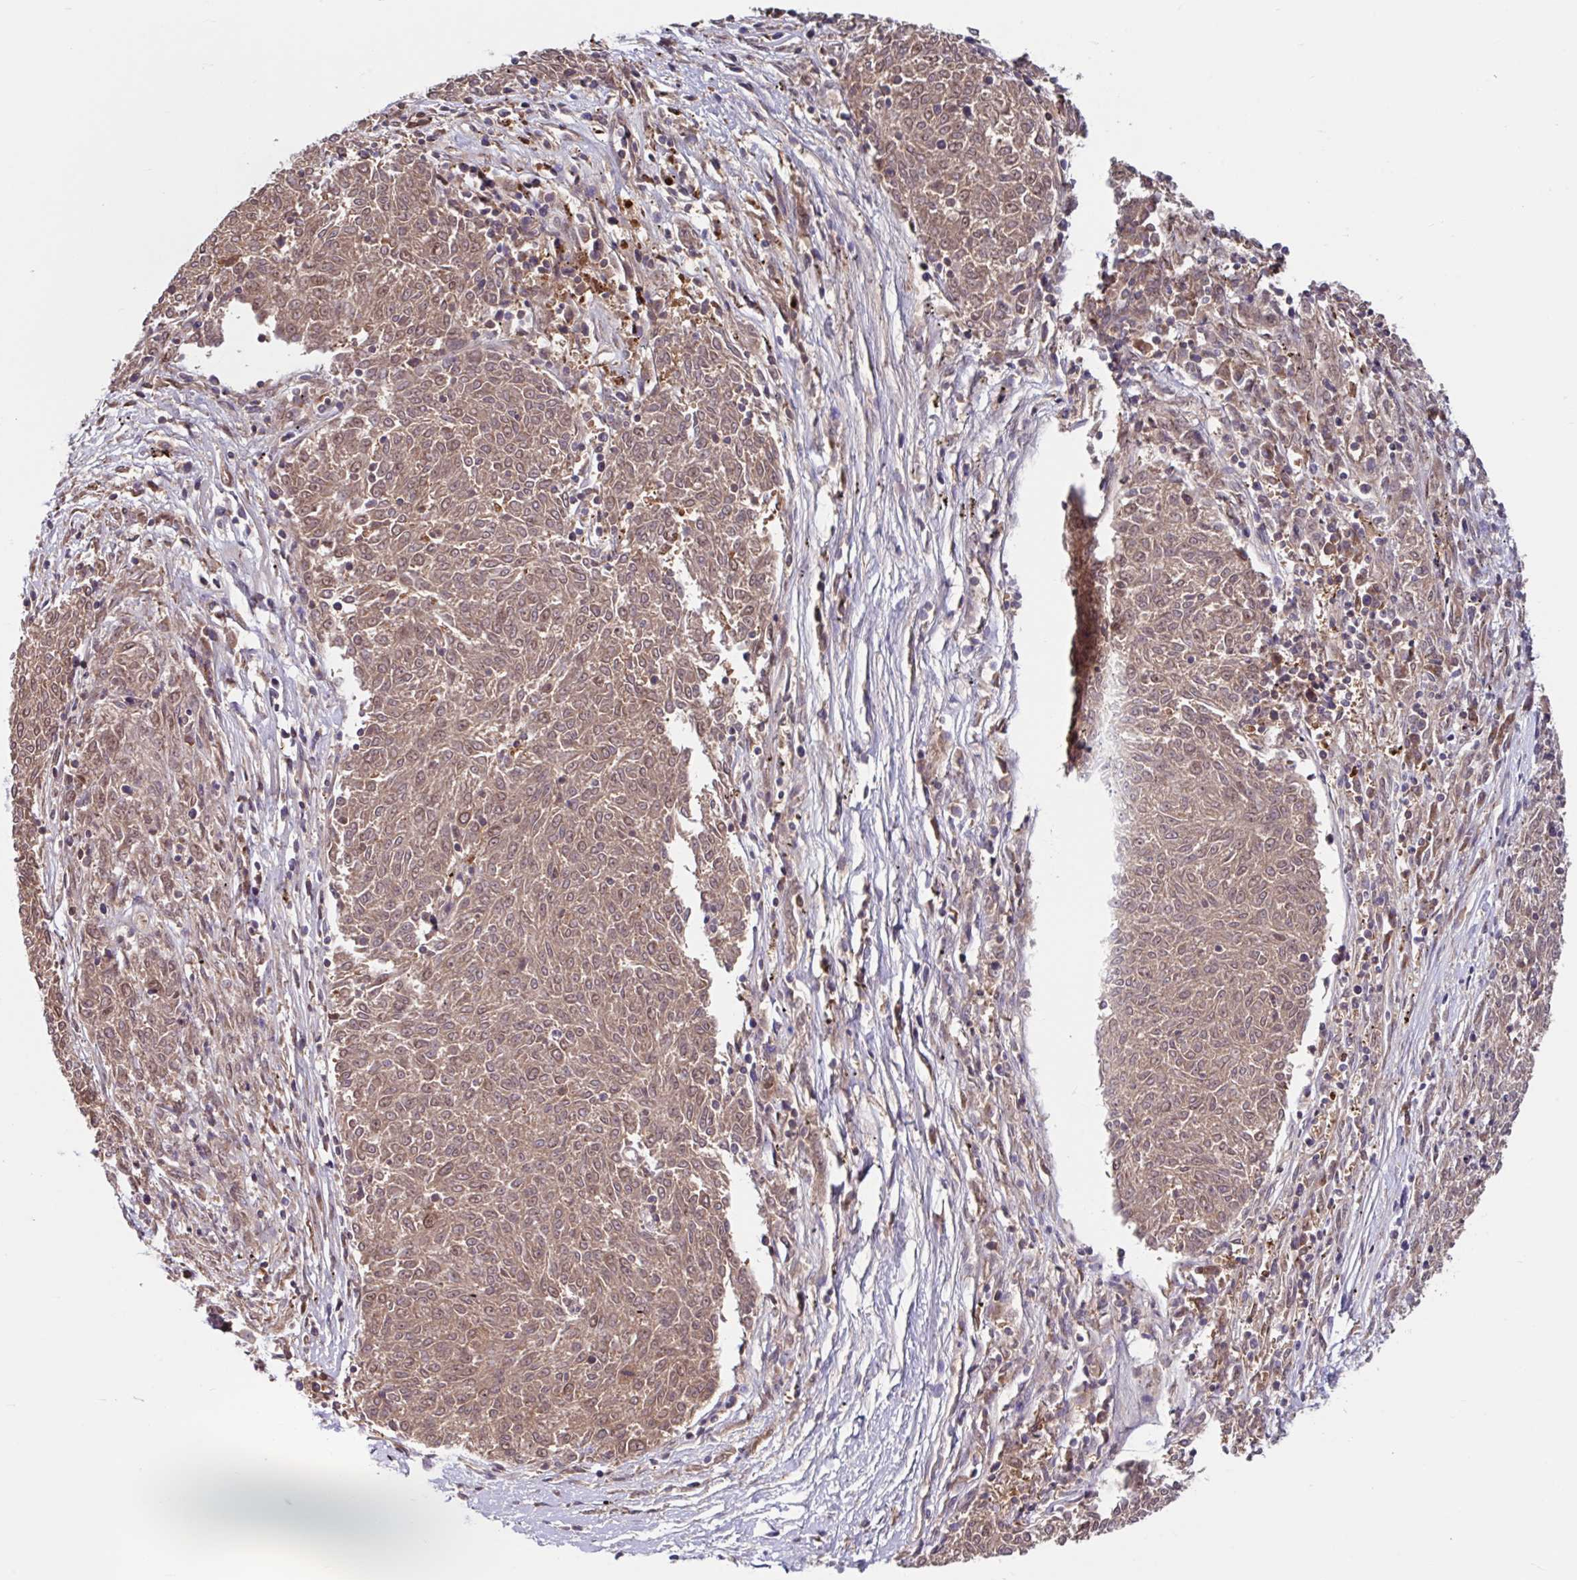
{"staining": {"intensity": "weak", "quantity": ">75%", "location": "cytoplasmic/membranous,nuclear"}, "tissue": "melanoma", "cell_type": "Tumor cells", "image_type": "cancer", "snomed": [{"axis": "morphology", "description": "Malignant melanoma, NOS"}, {"axis": "topography", "description": "Skin"}], "caption": "IHC image of neoplastic tissue: malignant melanoma stained using IHC reveals low levels of weak protein expression localized specifically in the cytoplasmic/membranous and nuclear of tumor cells, appearing as a cytoplasmic/membranous and nuclear brown color.", "gene": "BLVRA", "patient": {"sex": "female", "age": 72}}